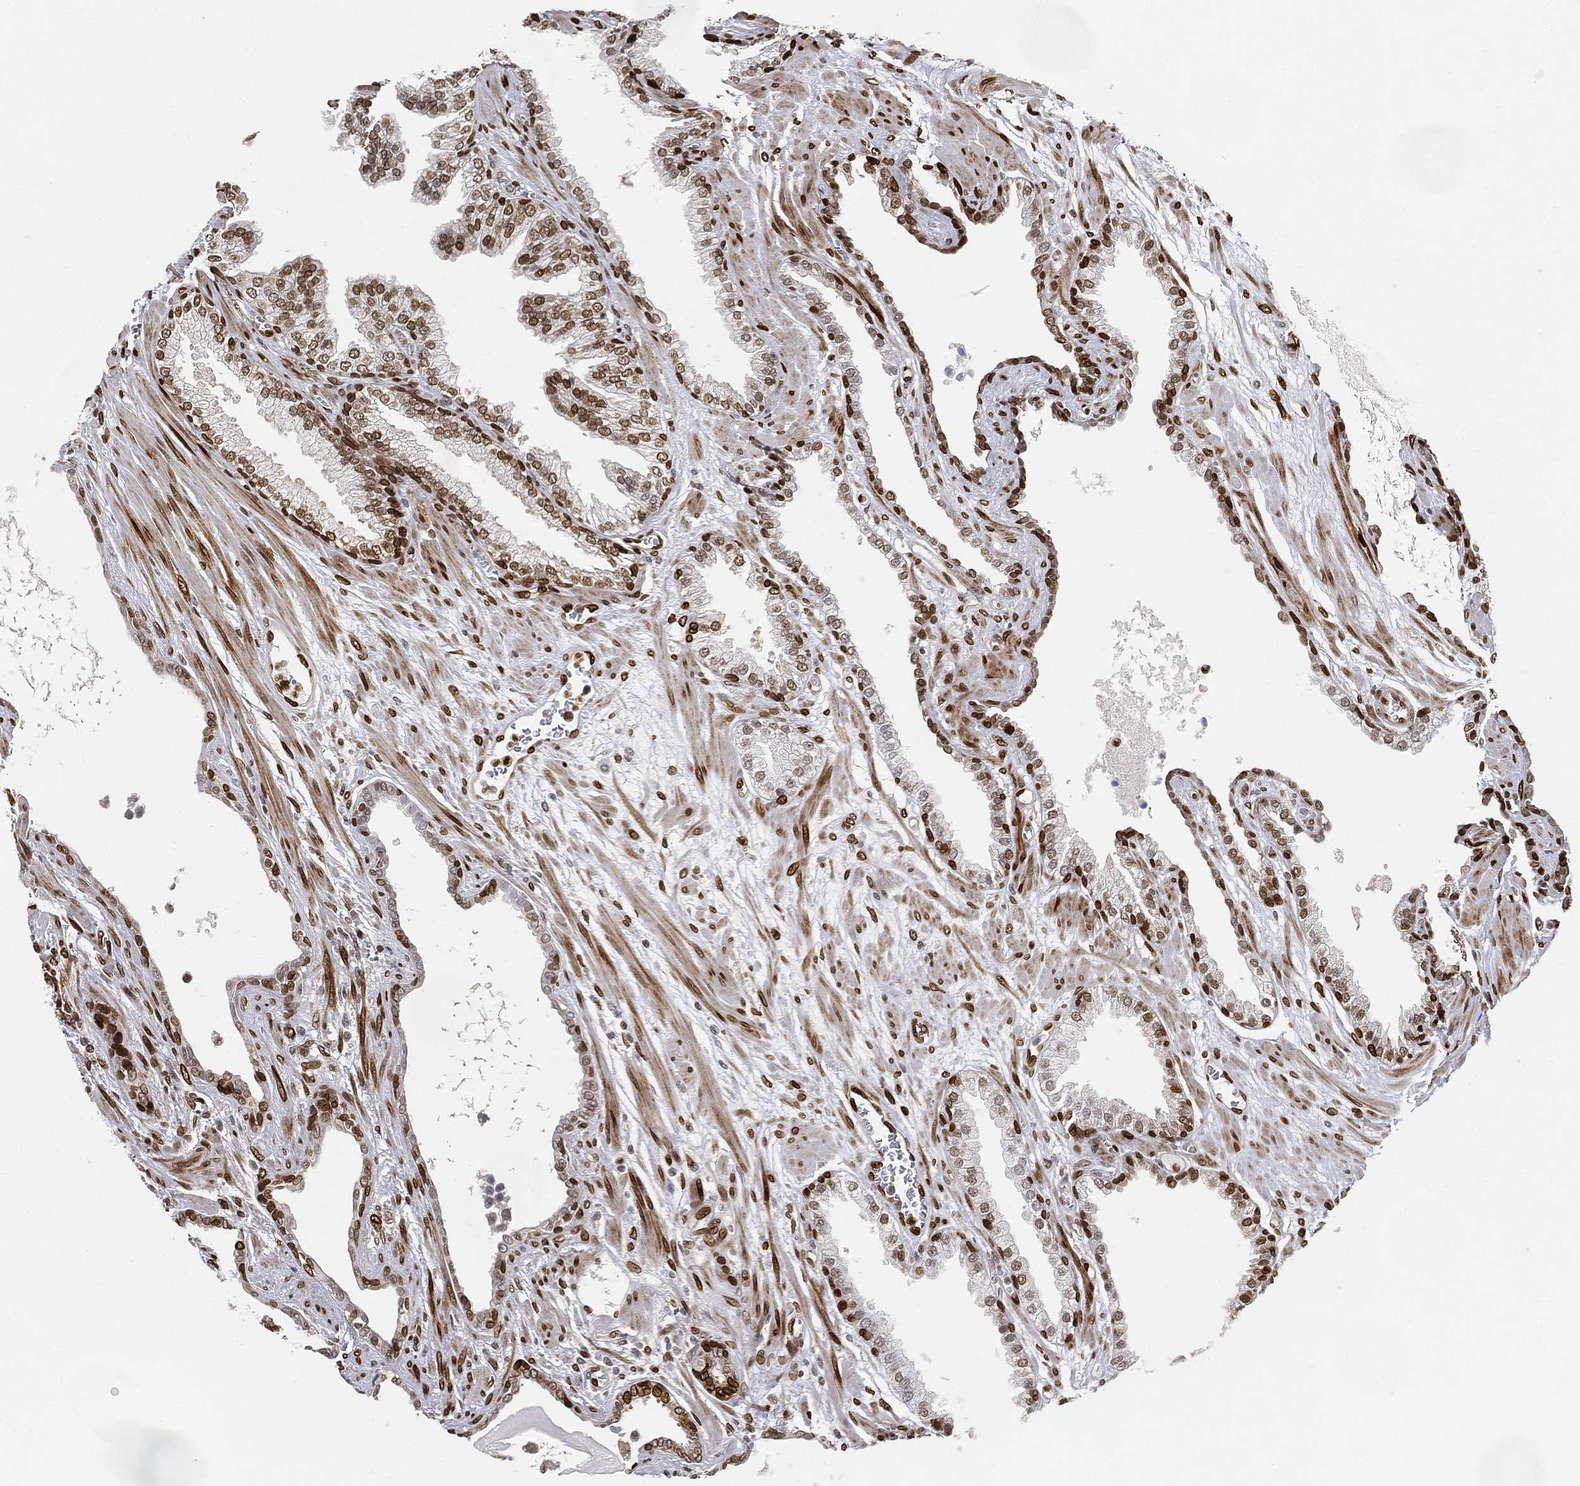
{"staining": {"intensity": "strong", "quantity": "25%-75%", "location": "nuclear"}, "tissue": "prostate cancer", "cell_type": "Tumor cells", "image_type": "cancer", "snomed": [{"axis": "morphology", "description": "Adenocarcinoma, Low grade"}, {"axis": "topography", "description": "Prostate"}], "caption": "Protein staining of low-grade adenocarcinoma (prostate) tissue demonstrates strong nuclear staining in about 25%-75% of tumor cells. The staining was performed using DAB (3,3'-diaminobenzidine), with brown indicating positive protein expression. Nuclei are stained blue with hematoxylin.", "gene": "LMNB1", "patient": {"sex": "male", "age": 69}}